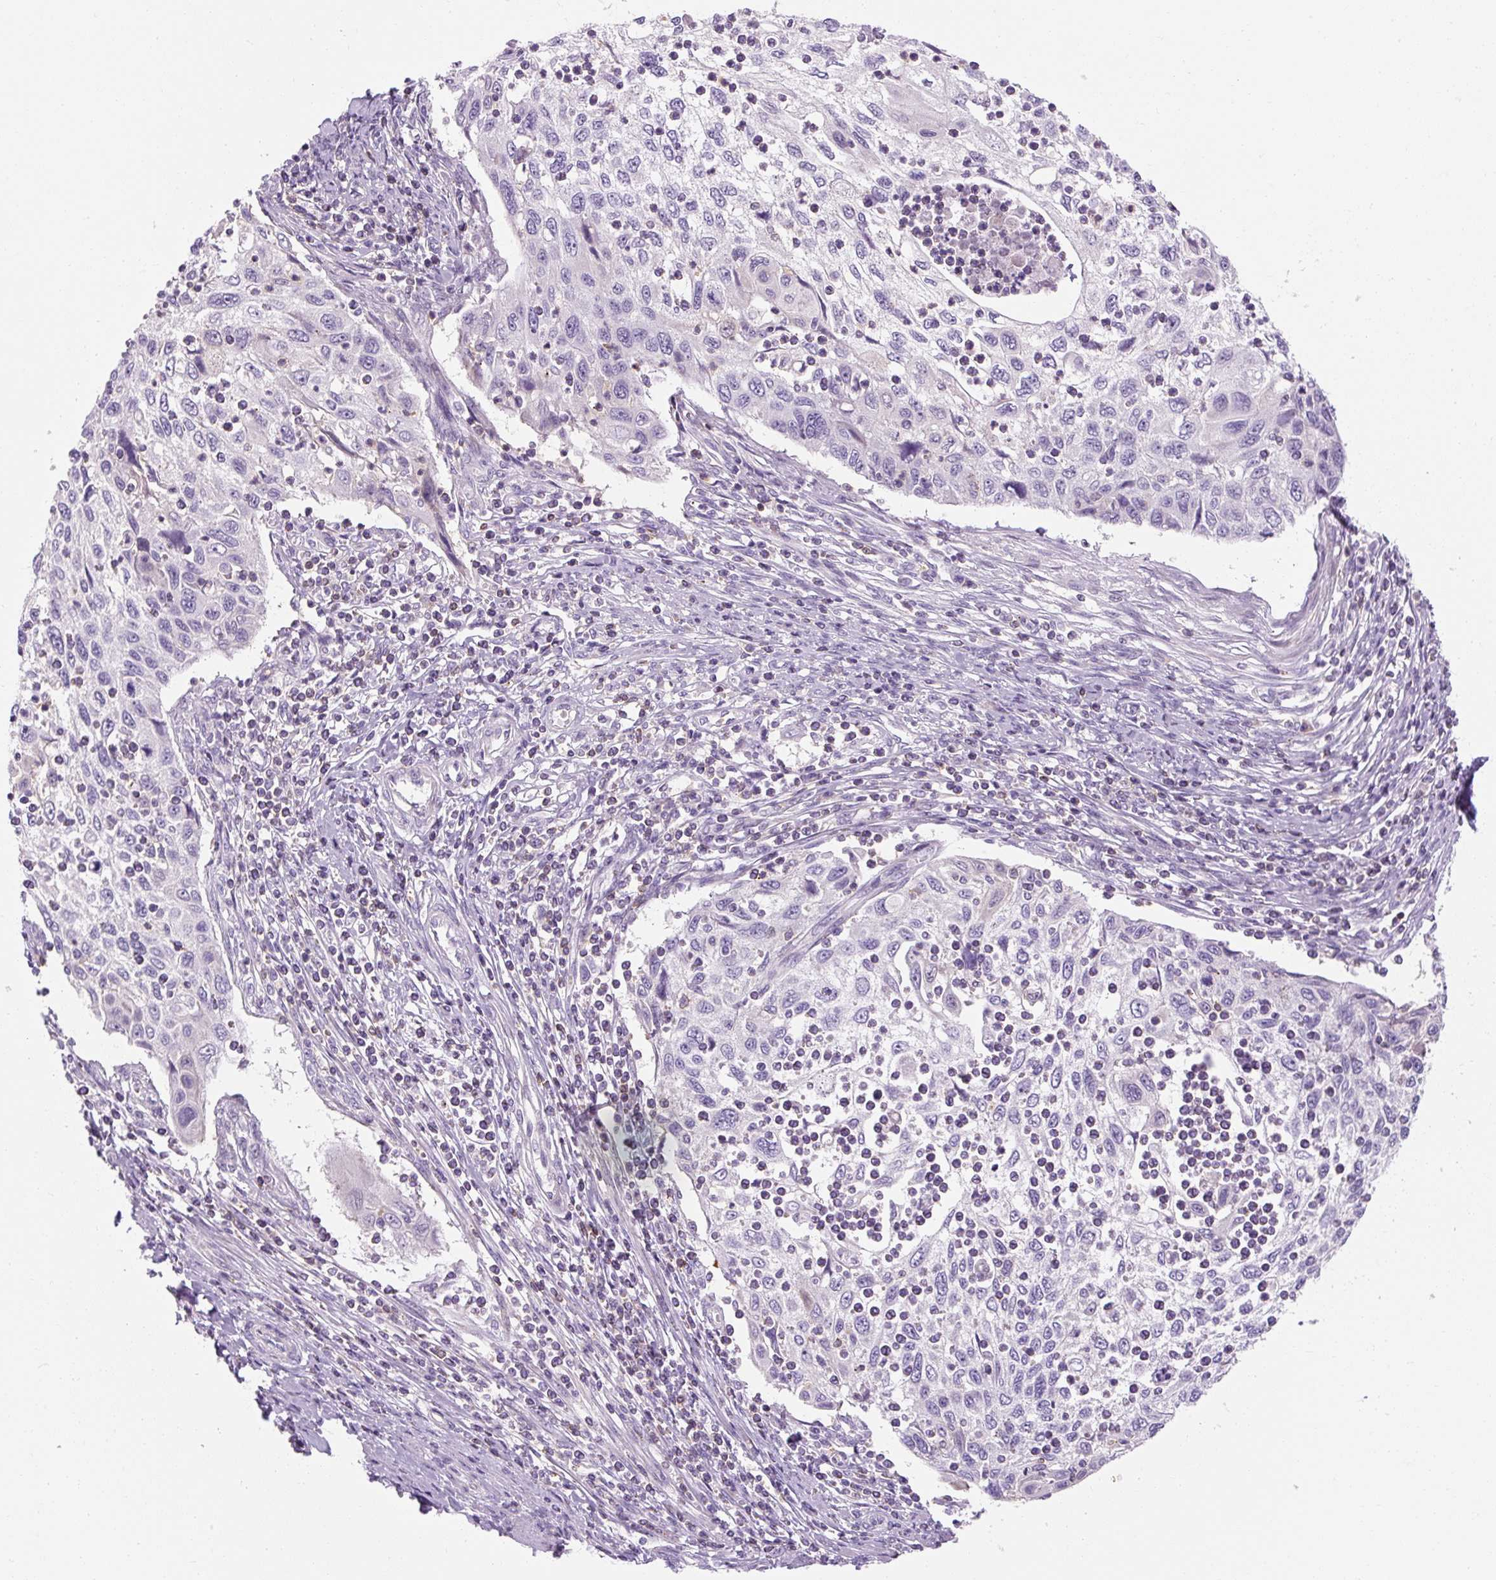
{"staining": {"intensity": "negative", "quantity": "none", "location": "none"}, "tissue": "cervical cancer", "cell_type": "Tumor cells", "image_type": "cancer", "snomed": [{"axis": "morphology", "description": "Squamous cell carcinoma, NOS"}, {"axis": "topography", "description": "Cervix"}], "caption": "Tumor cells are negative for protein expression in human squamous cell carcinoma (cervical).", "gene": "TIGD2", "patient": {"sex": "female", "age": 70}}